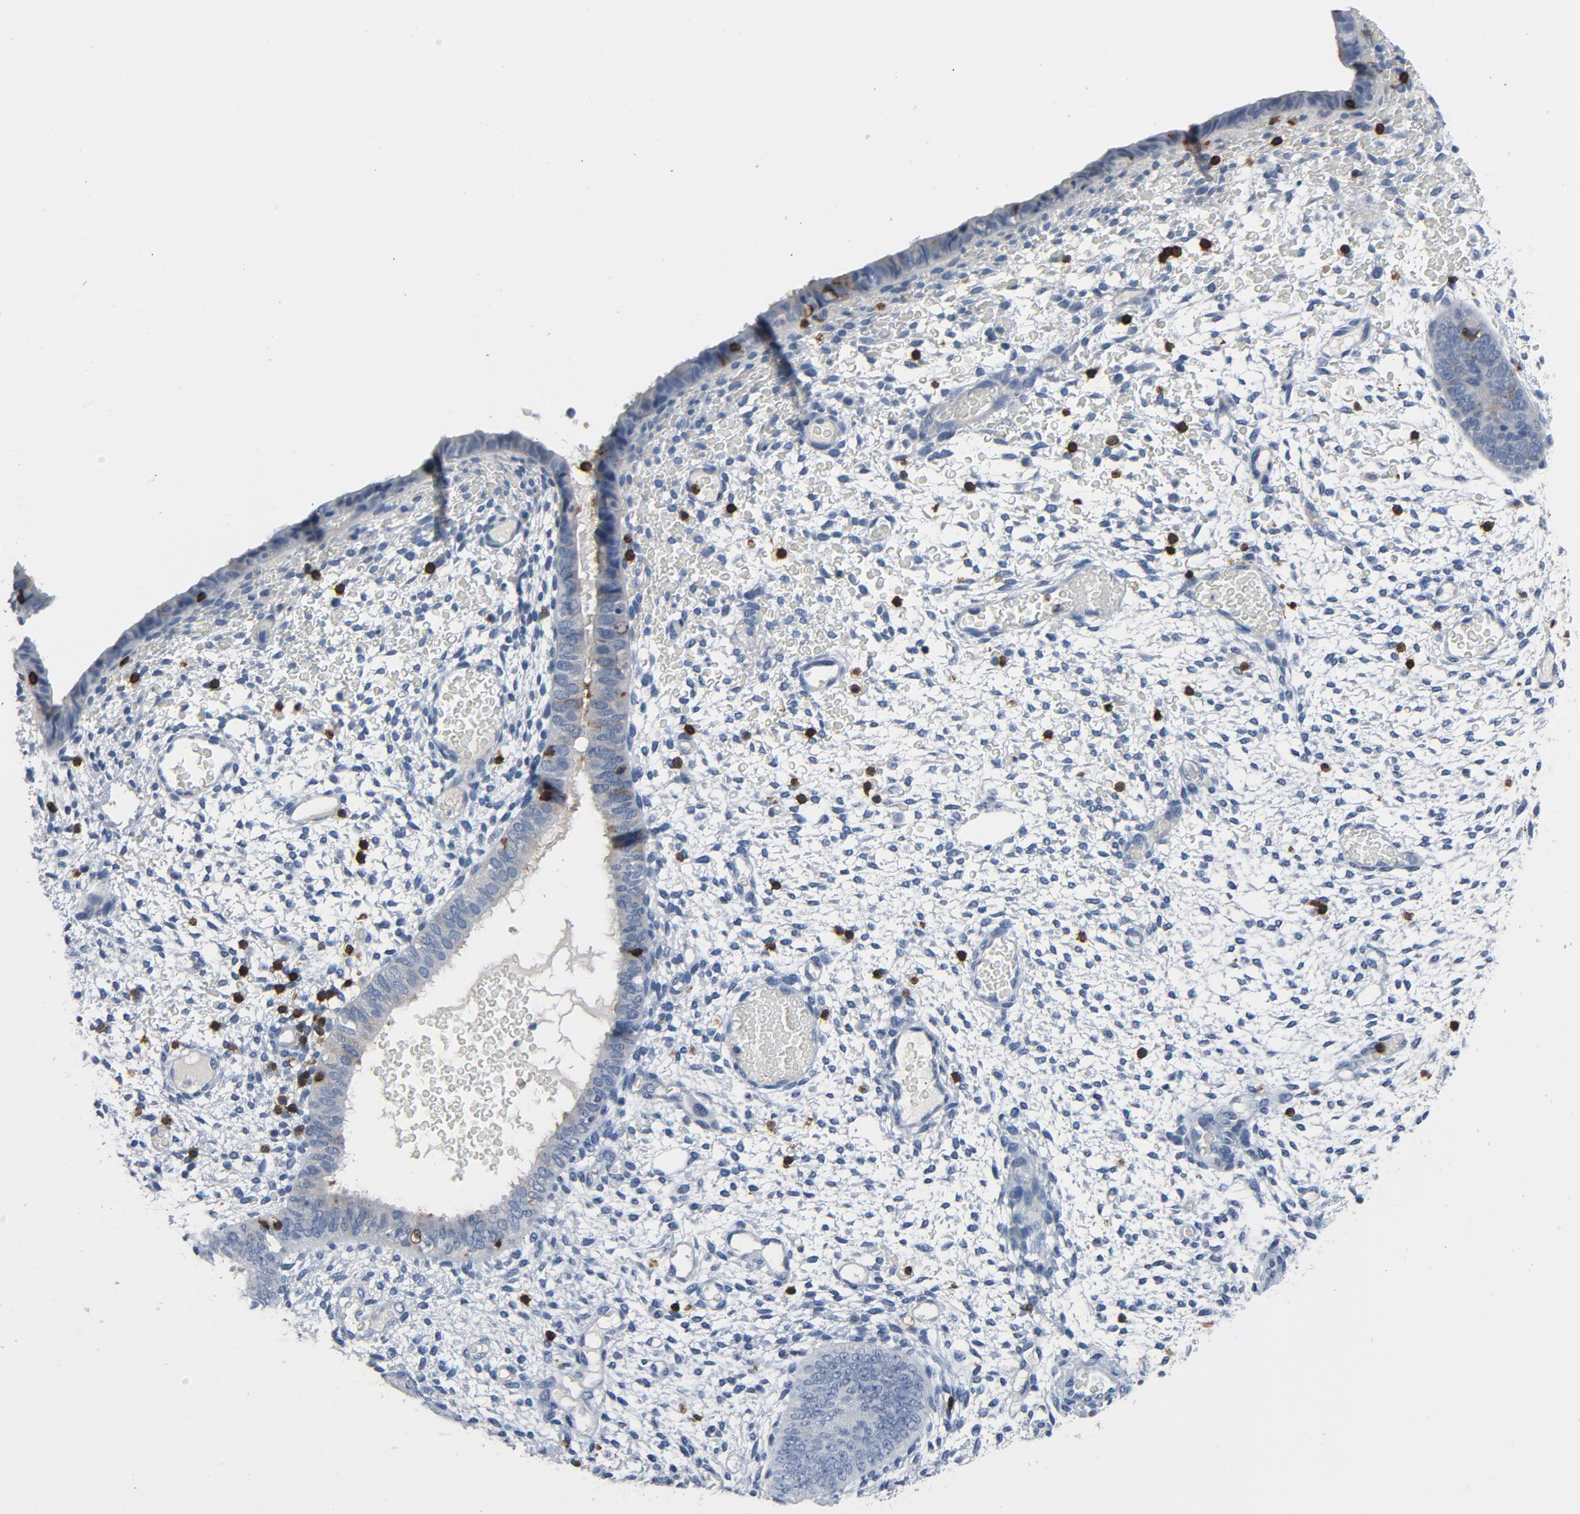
{"staining": {"intensity": "moderate", "quantity": "<25%", "location": "cytoplasmic/membranous"}, "tissue": "endometrium", "cell_type": "Cells in endometrial stroma", "image_type": "normal", "snomed": [{"axis": "morphology", "description": "Normal tissue, NOS"}, {"axis": "topography", "description": "Endometrium"}], "caption": "An immunohistochemistry (IHC) micrograph of benign tissue is shown. Protein staining in brown shows moderate cytoplasmic/membranous positivity in endometrium within cells in endometrial stroma.", "gene": "LCK", "patient": {"sex": "female", "age": 42}}